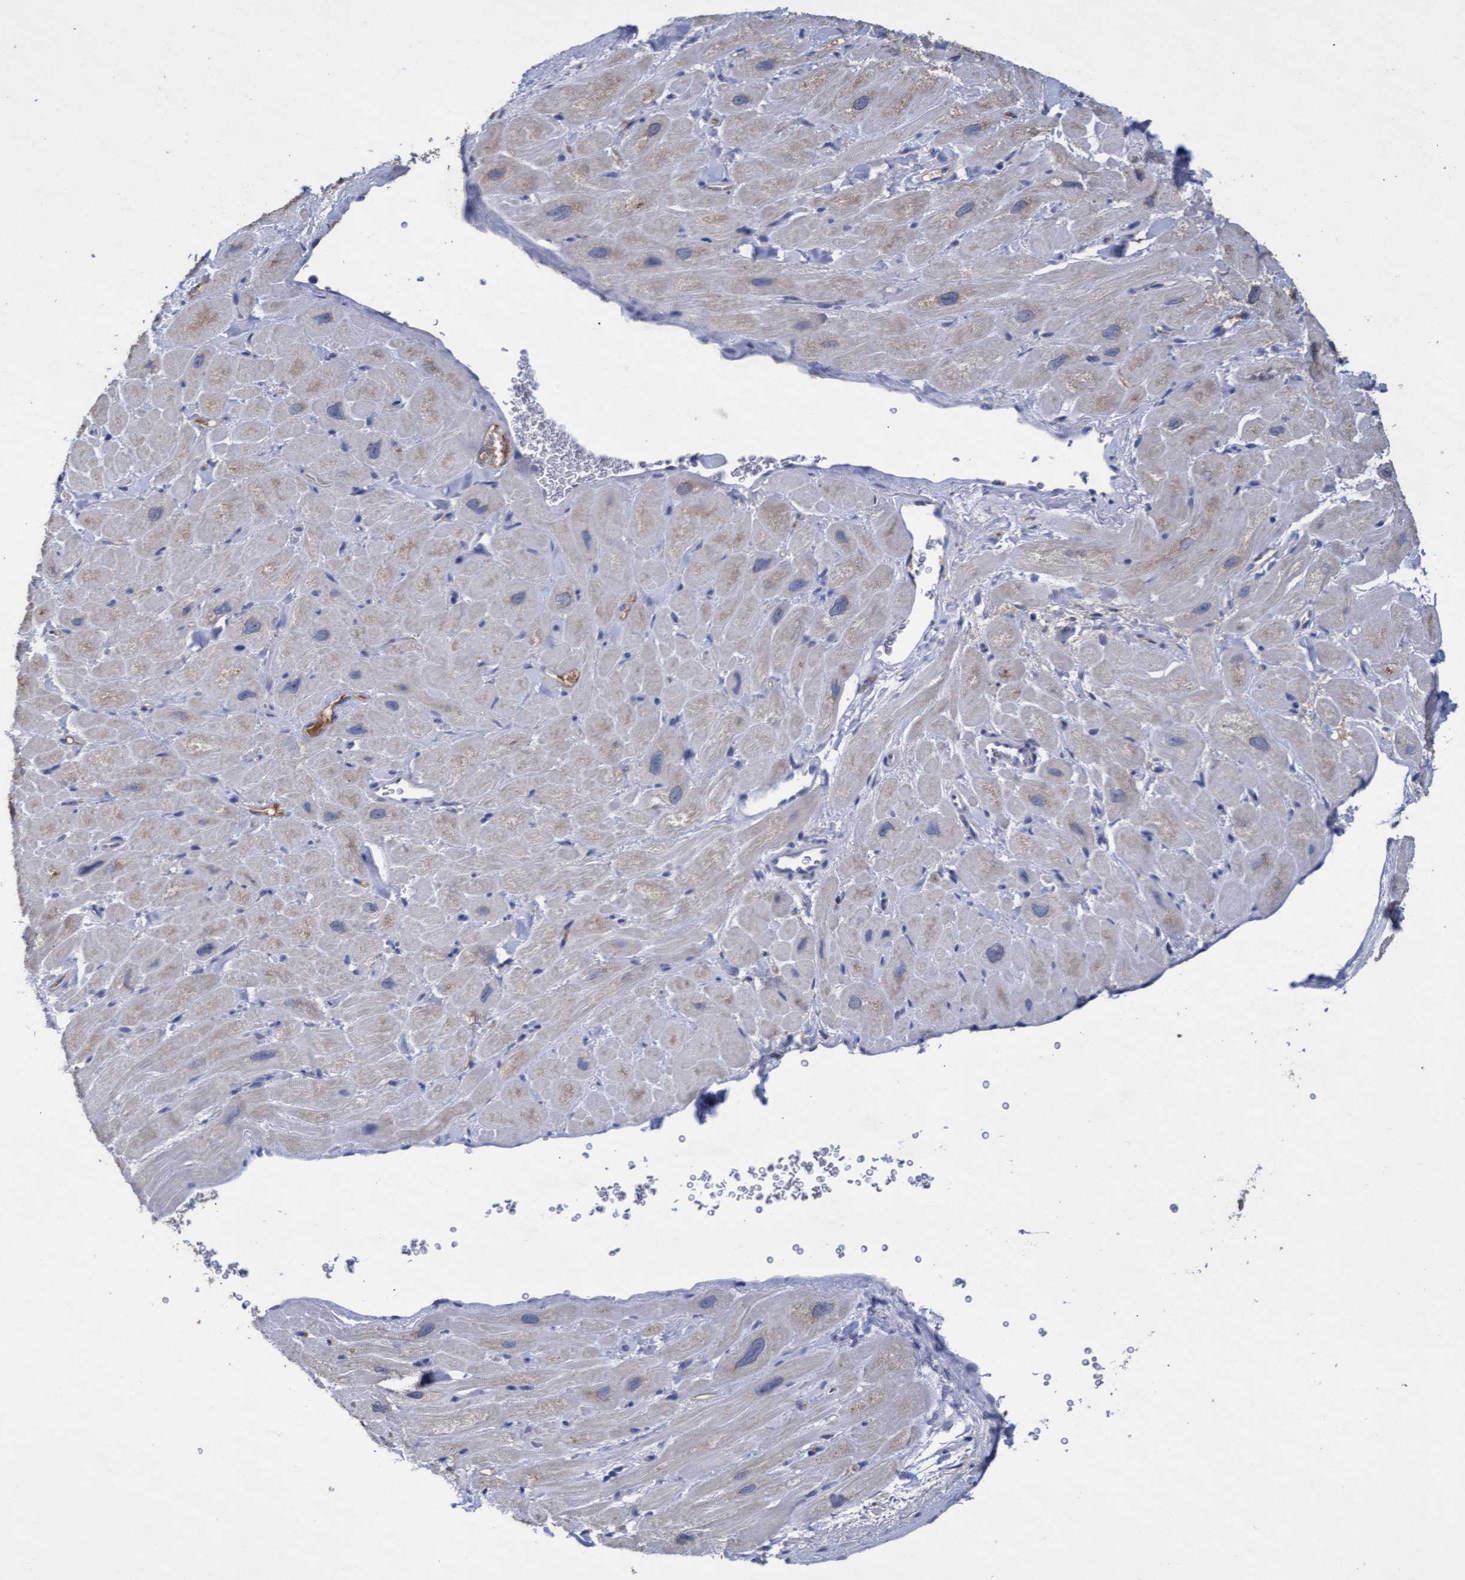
{"staining": {"intensity": "weak", "quantity": "25%-75%", "location": "cytoplasmic/membranous"}, "tissue": "heart muscle", "cell_type": "Cardiomyocytes", "image_type": "normal", "snomed": [{"axis": "morphology", "description": "Normal tissue, NOS"}, {"axis": "topography", "description": "Heart"}], "caption": "DAB immunohistochemical staining of benign human heart muscle shows weak cytoplasmic/membranous protein expression in about 25%-75% of cardiomyocytes. Ihc stains the protein in brown and the nuclei are stained blue.", "gene": "GPR39", "patient": {"sex": "male", "age": 49}}